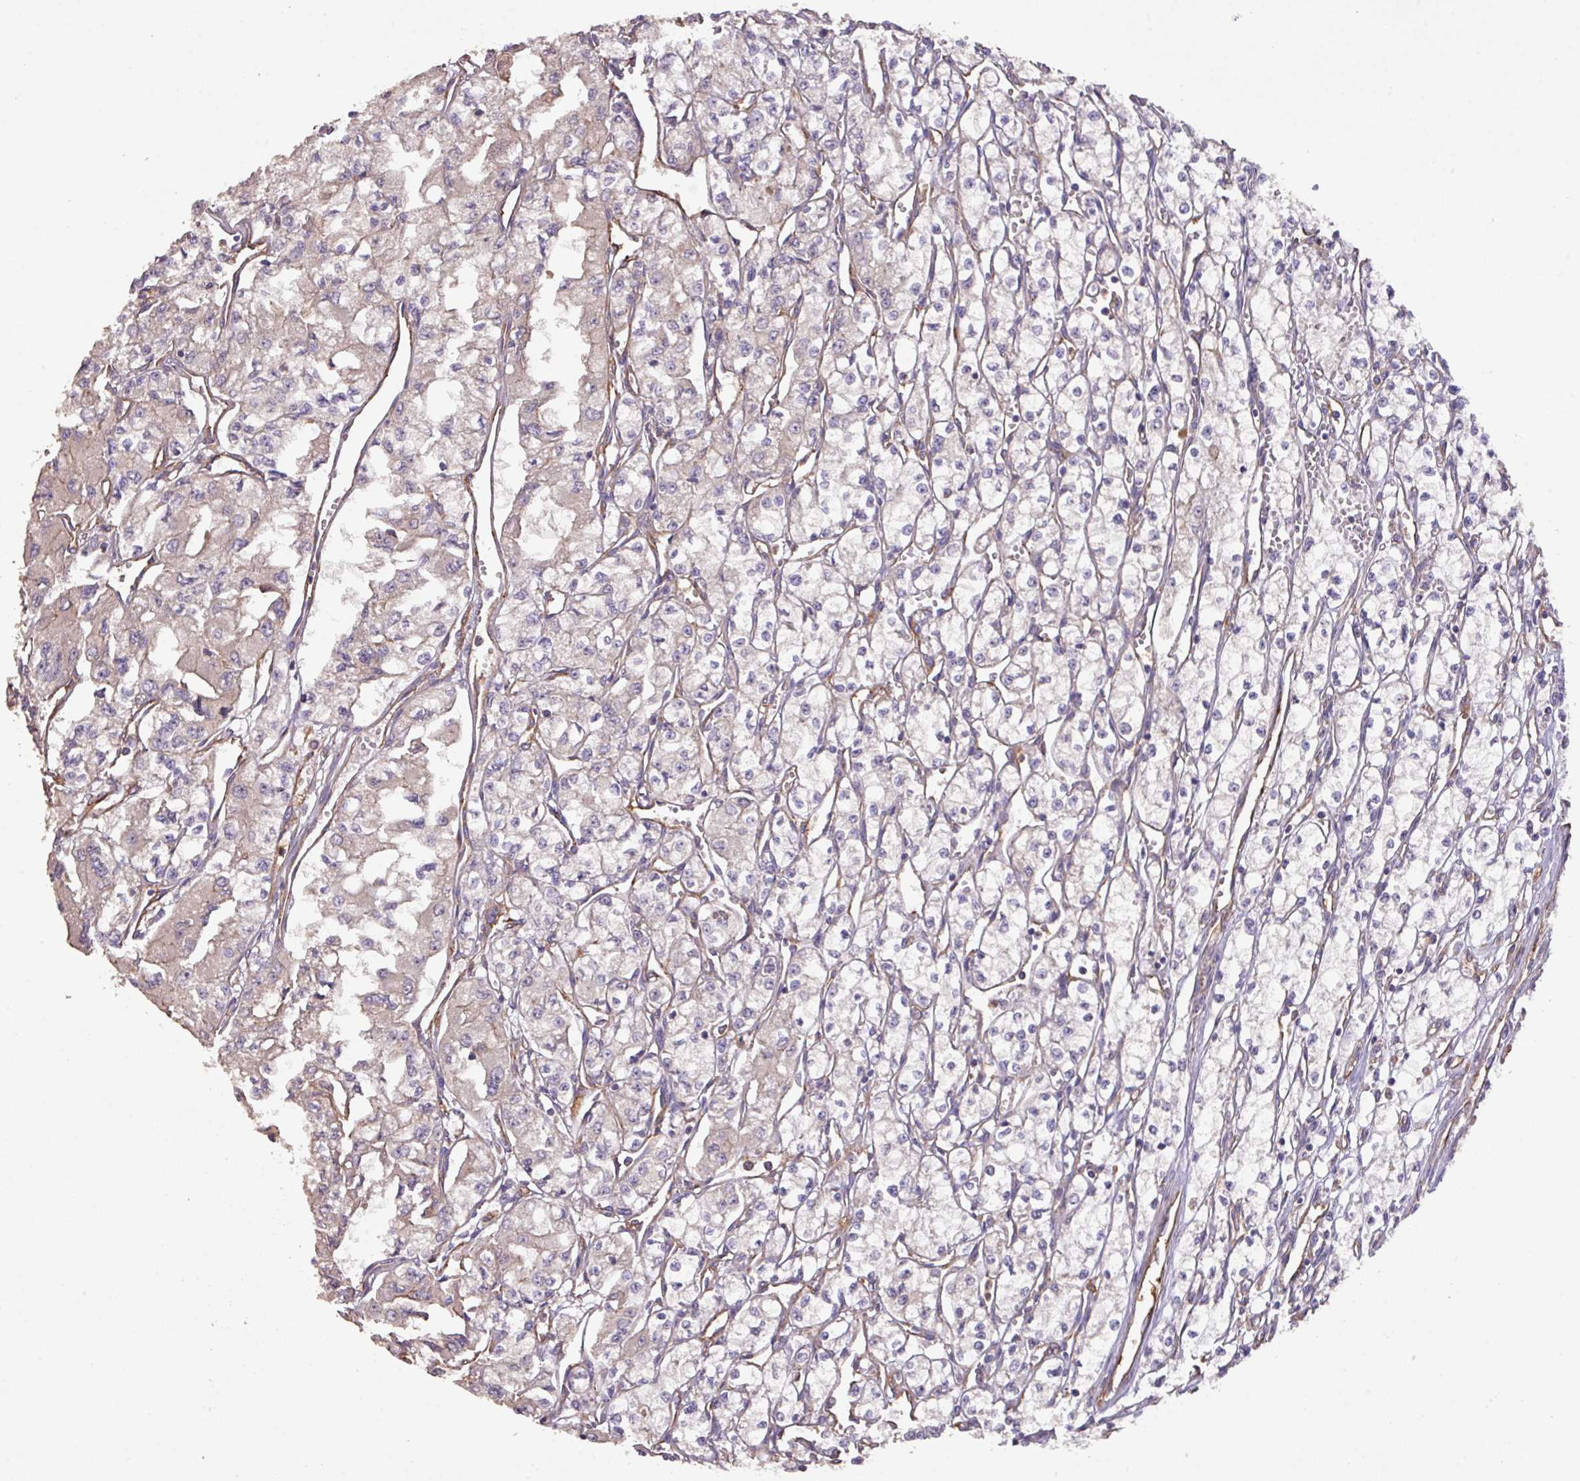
{"staining": {"intensity": "negative", "quantity": "none", "location": "none"}, "tissue": "renal cancer", "cell_type": "Tumor cells", "image_type": "cancer", "snomed": [{"axis": "morphology", "description": "Adenocarcinoma, NOS"}, {"axis": "topography", "description": "Kidney"}], "caption": "Photomicrograph shows no significant protein positivity in tumor cells of renal cancer (adenocarcinoma).", "gene": "CALML4", "patient": {"sex": "male", "age": 59}}